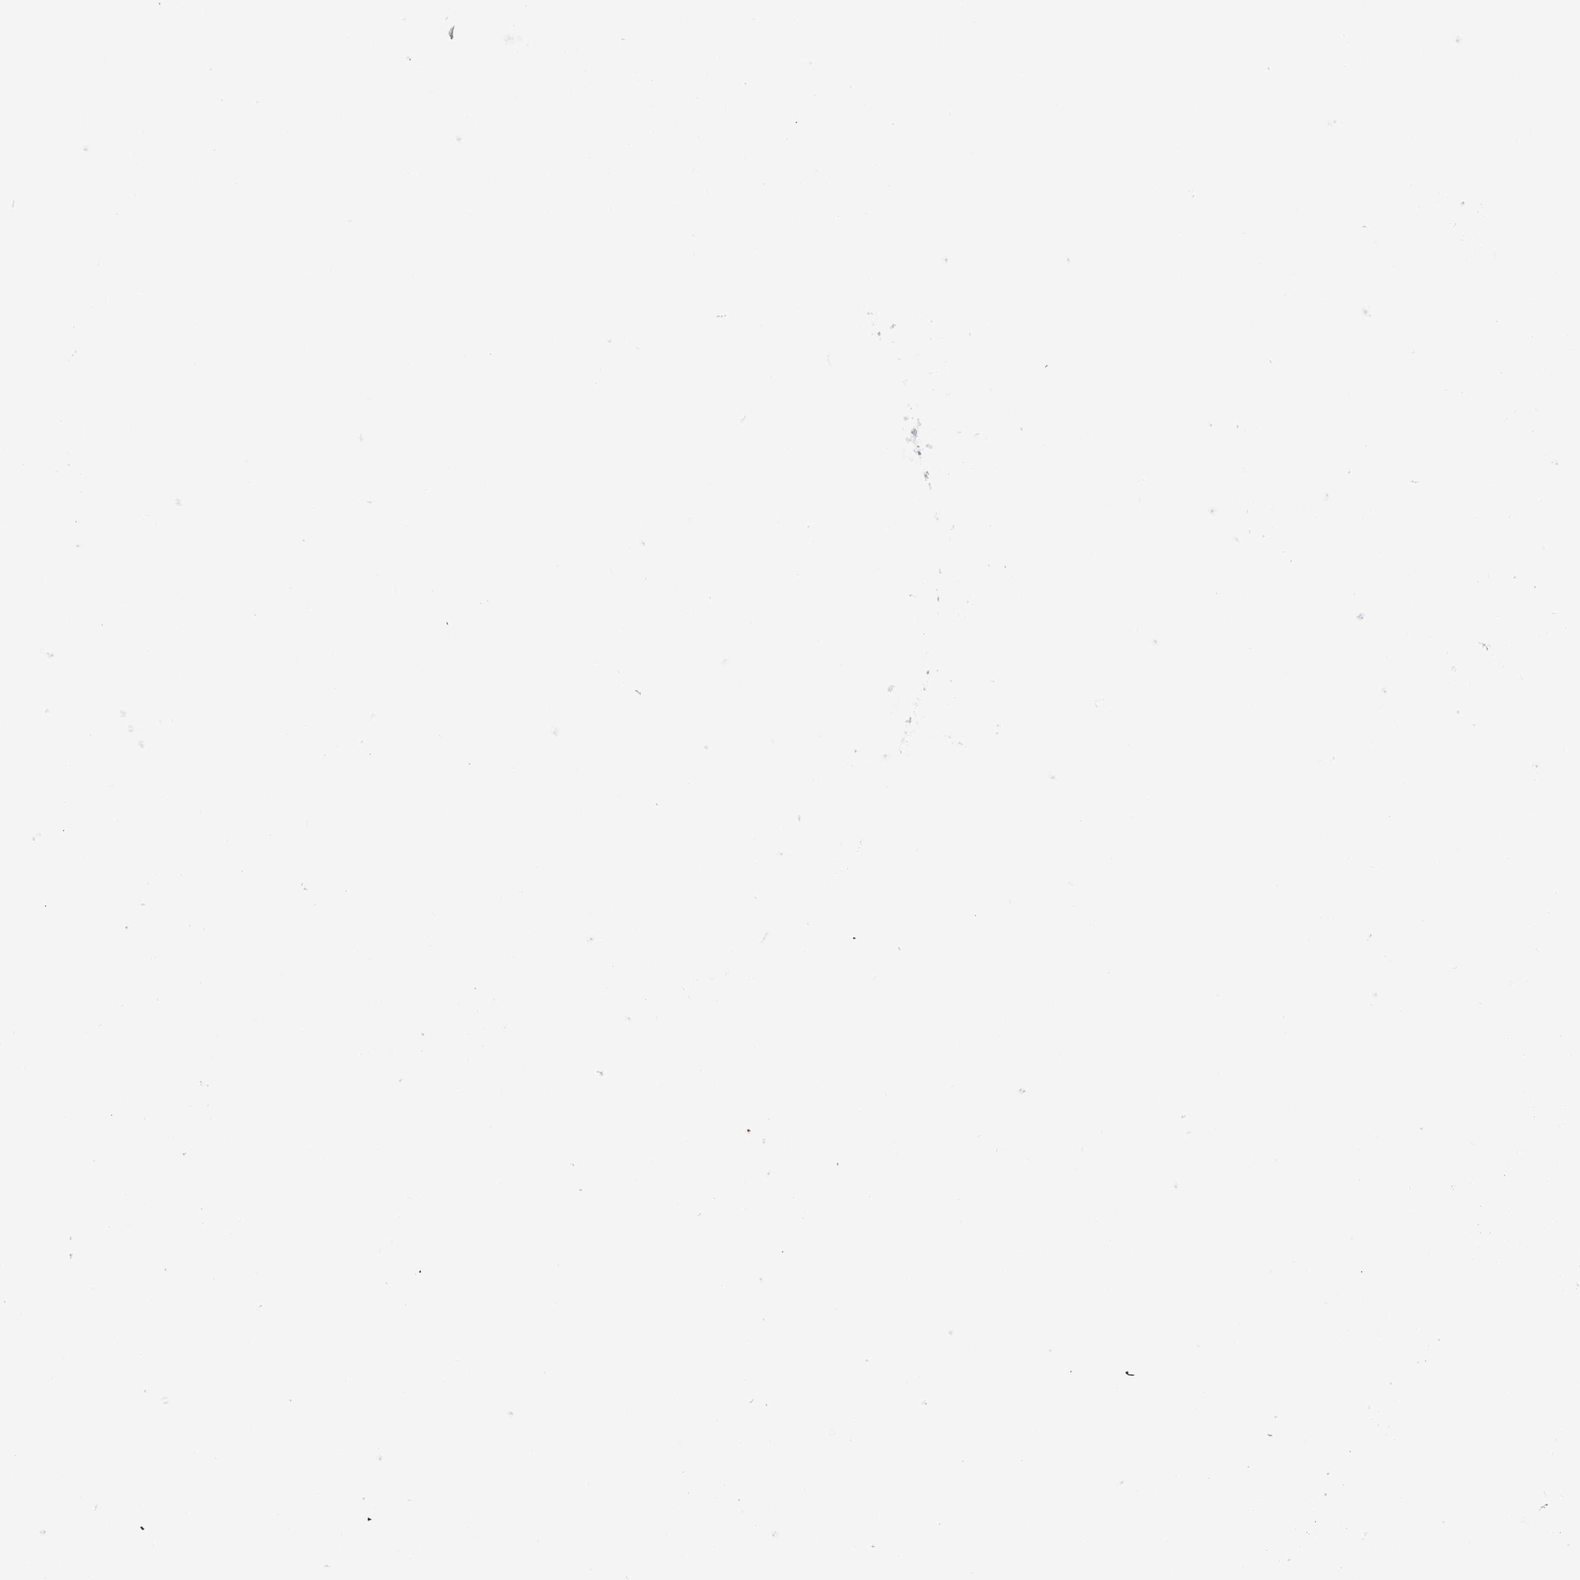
{"staining": {"intensity": "negative", "quantity": "none", "location": "none"}, "tissue": "prostate cancer", "cell_type": "Tumor cells", "image_type": "cancer", "snomed": [{"axis": "morphology", "description": "Adenocarcinoma, High grade"}, {"axis": "topography", "description": "Prostate"}], "caption": "Immunohistochemistry image of neoplastic tissue: human adenocarcinoma (high-grade) (prostate) stained with DAB (3,3'-diaminobenzidine) displays no significant protein staining in tumor cells.", "gene": "LY86", "patient": {"sex": "male", "age": 64}}